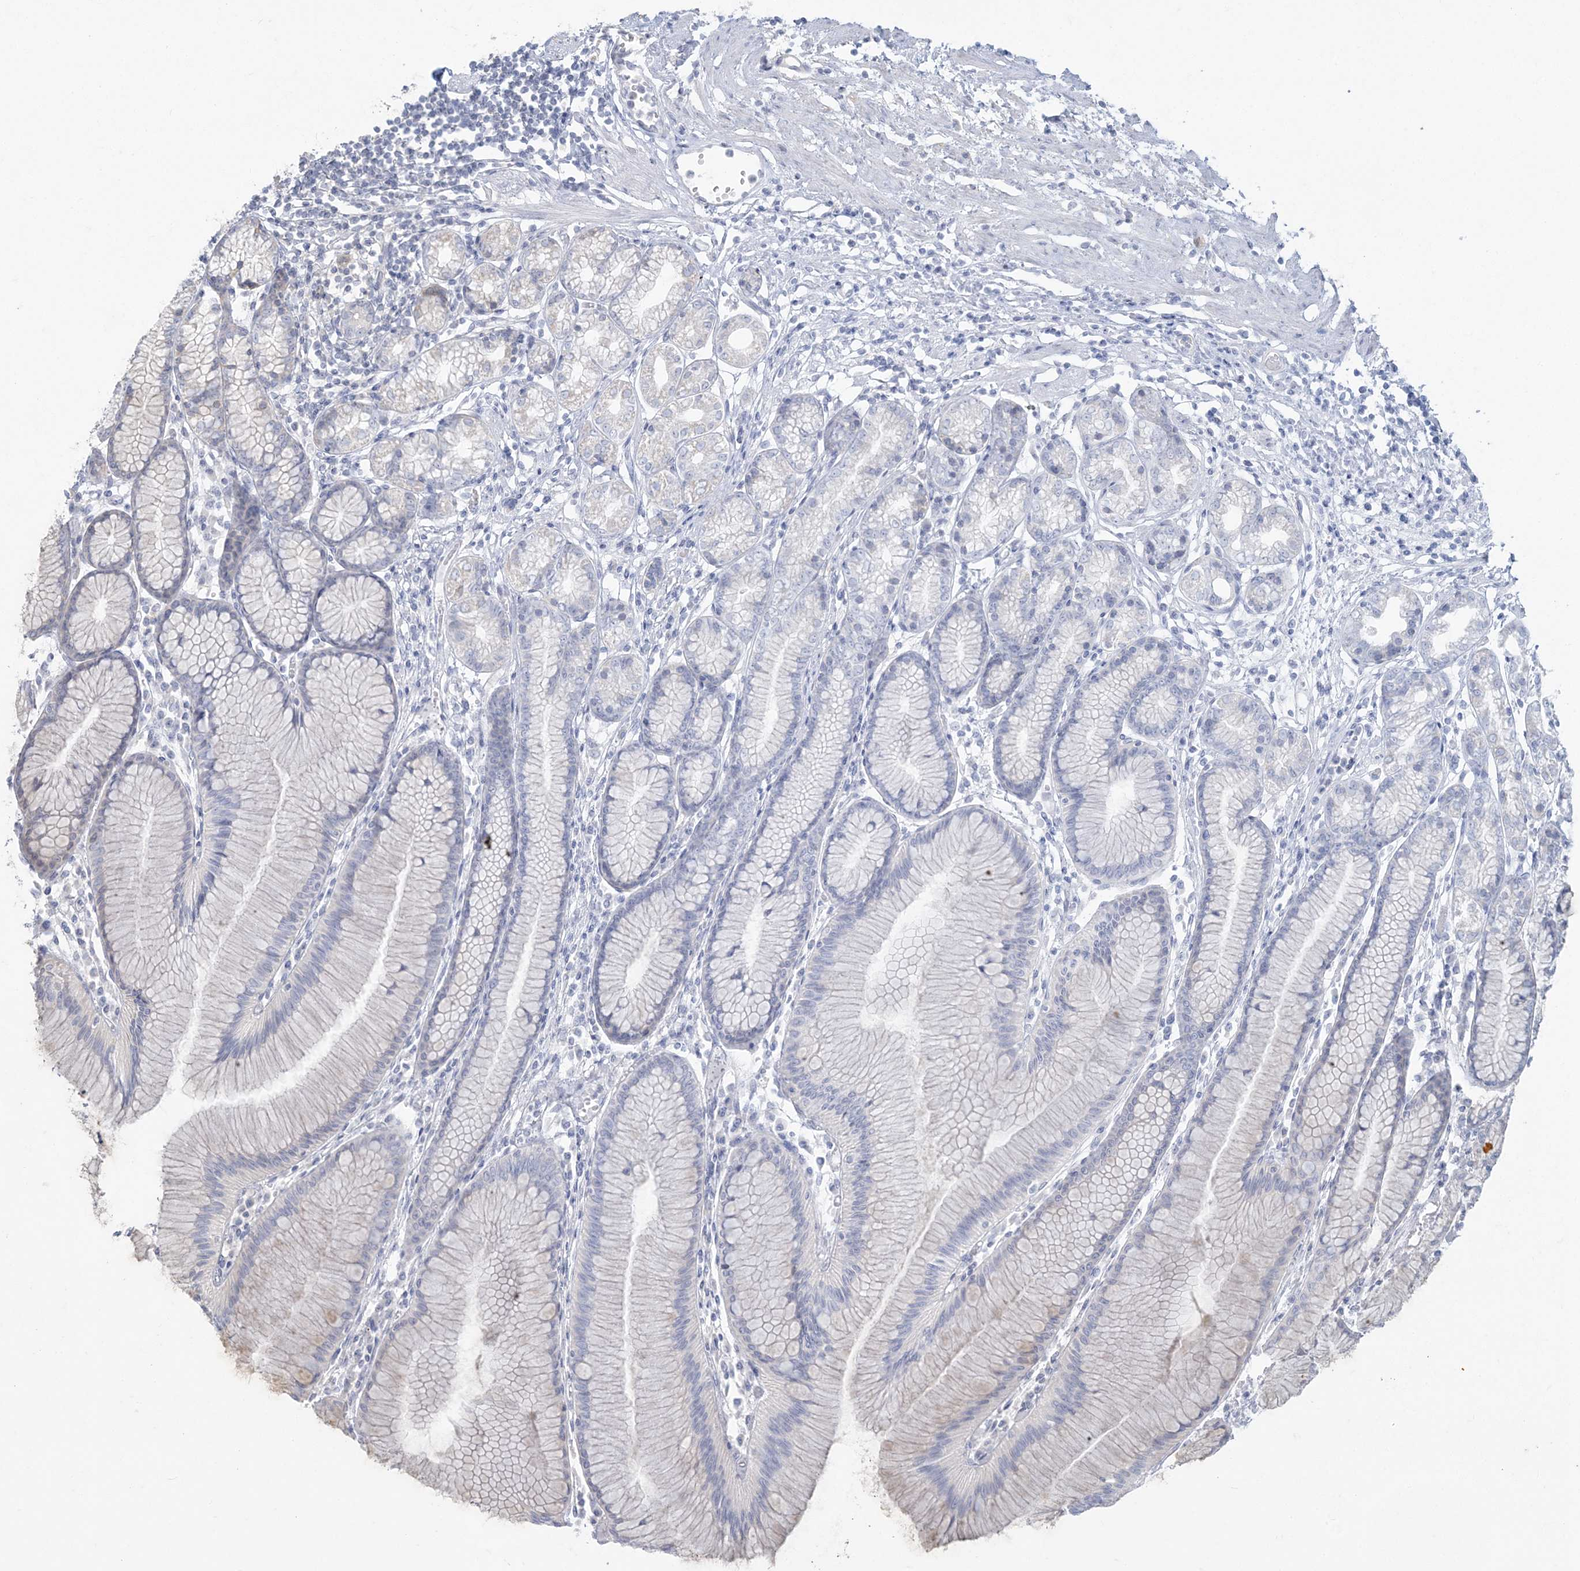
{"staining": {"intensity": "negative", "quantity": "none", "location": "none"}, "tissue": "stomach", "cell_type": "Glandular cells", "image_type": "normal", "snomed": [{"axis": "morphology", "description": "Normal tissue, NOS"}, {"axis": "topography", "description": "Stomach"}], "caption": "Micrograph shows no protein staining in glandular cells of benign stomach.", "gene": "ZC3H6", "patient": {"sex": "female", "age": 57}}